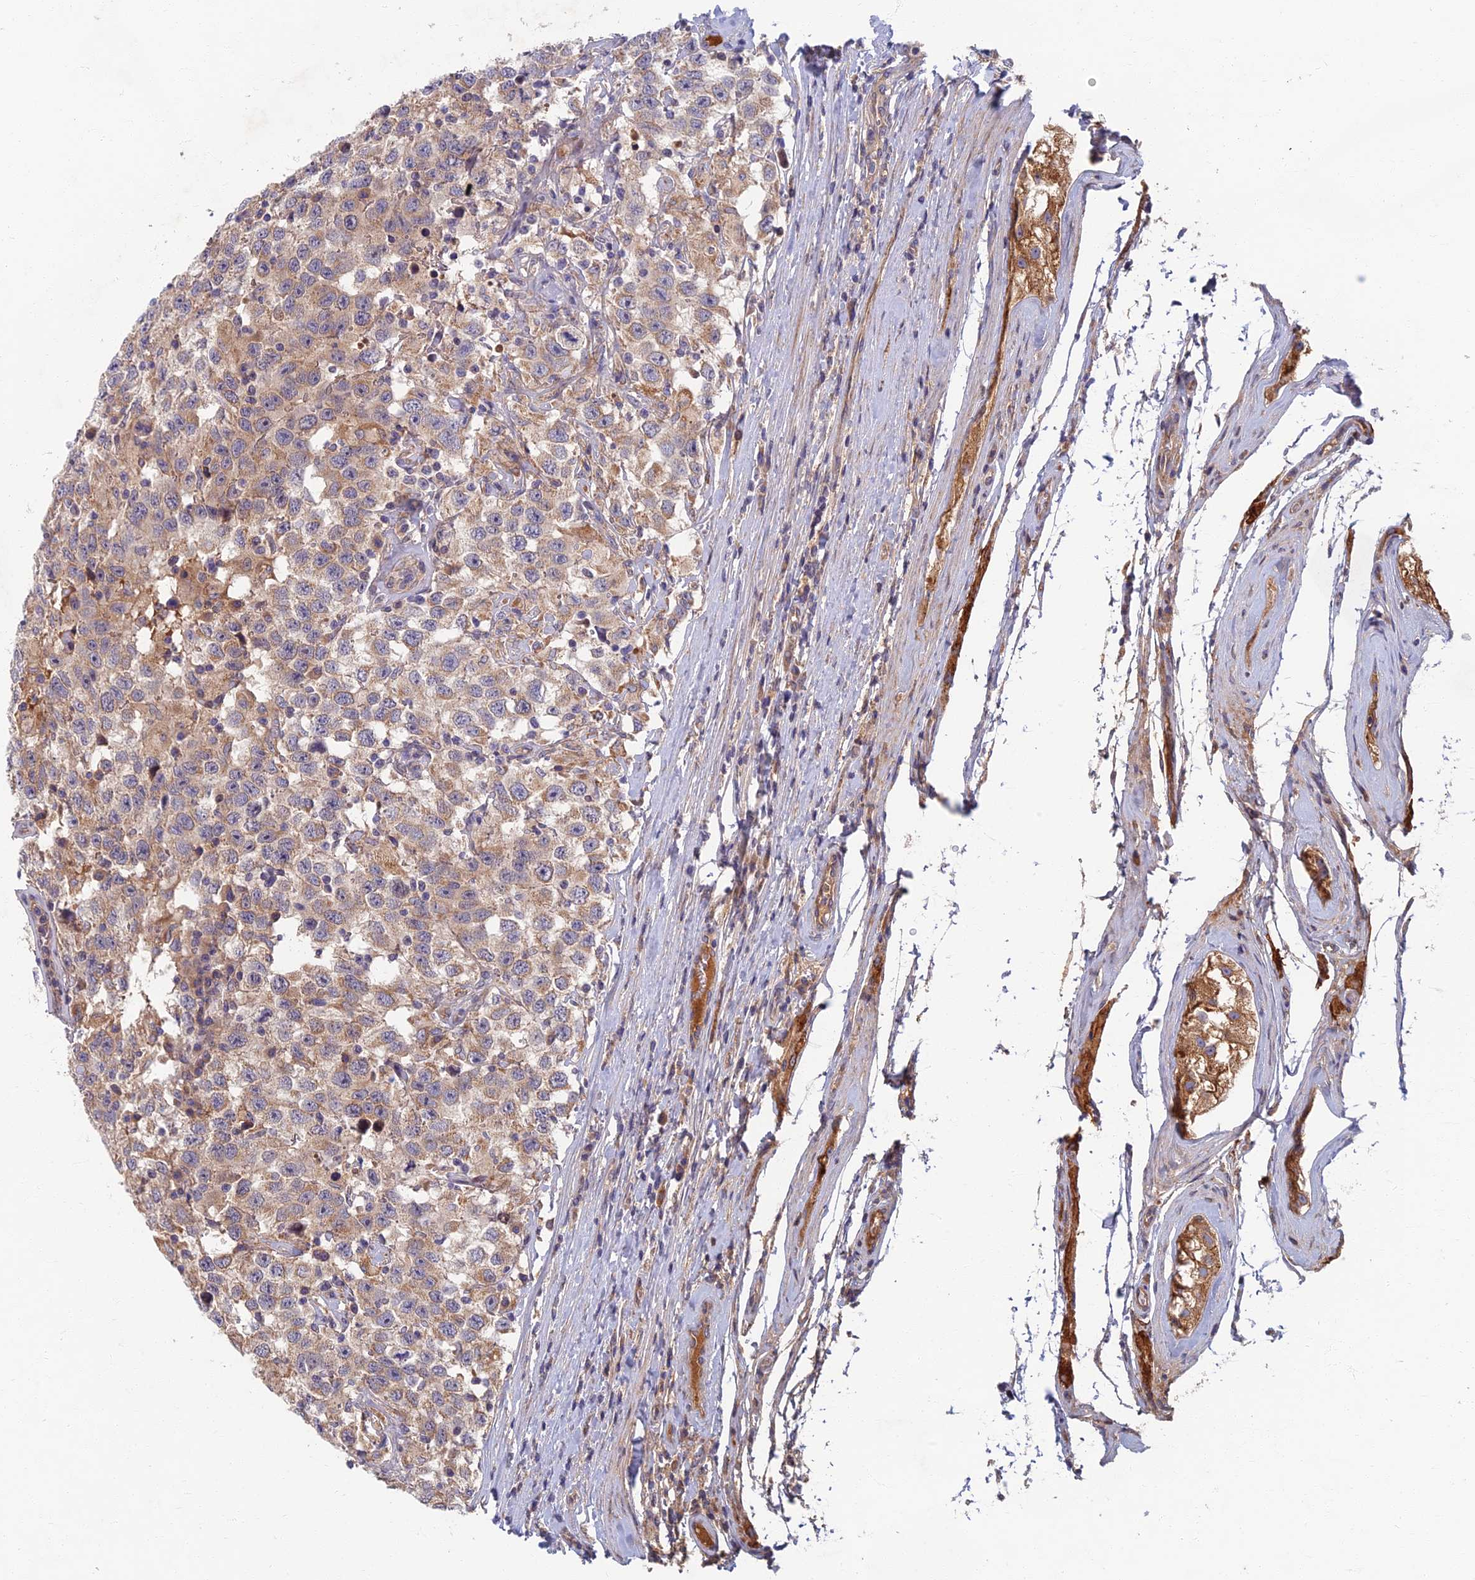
{"staining": {"intensity": "weak", "quantity": ">75%", "location": "cytoplasmic/membranous"}, "tissue": "testis cancer", "cell_type": "Tumor cells", "image_type": "cancer", "snomed": [{"axis": "morphology", "description": "Seminoma, NOS"}, {"axis": "topography", "description": "Testis"}], "caption": "Testis seminoma was stained to show a protein in brown. There is low levels of weak cytoplasmic/membranous positivity in about >75% of tumor cells. Nuclei are stained in blue.", "gene": "SOGA1", "patient": {"sex": "male", "age": 41}}